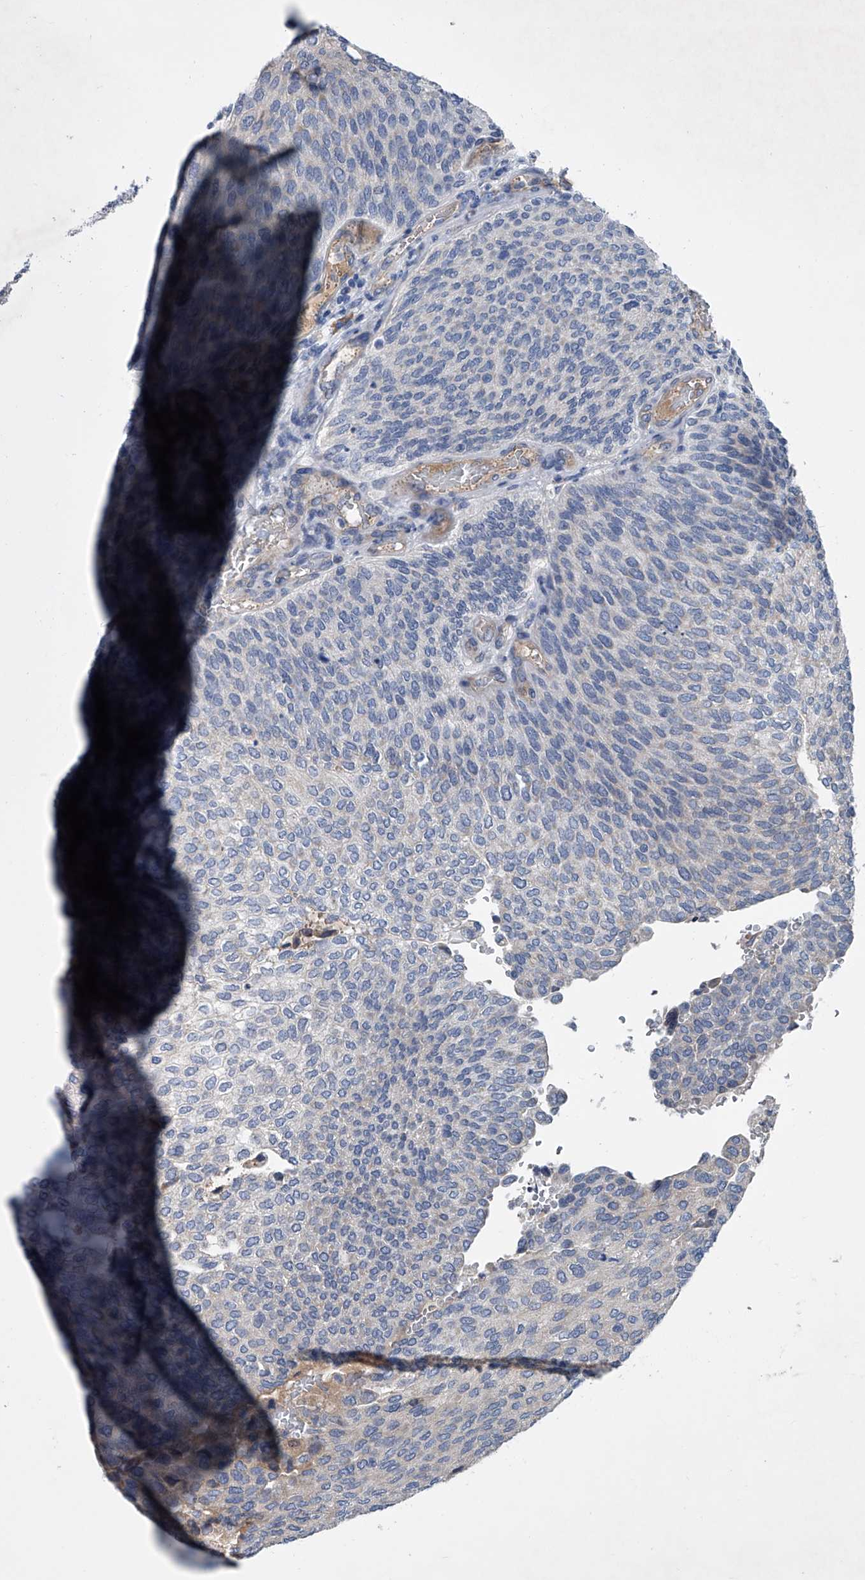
{"staining": {"intensity": "negative", "quantity": "none", "location": "none"}, "tissue": "urothelial cancer", "cell_type": "Tumor cells", "image_type": "cancer", "snomed": [{"axis": "morphology", "description": "Urothelial carcinoma, Low grade"}, {"axis": "topography", "description": "Urinary bladder"}], "caption": "Tumor cells show no significant protein expression in urothelial carcinoma (low-grade). Nuclei are stained in blue.", "gene": "ABCG1", "patient": {"sex": "female", "age": 79}}